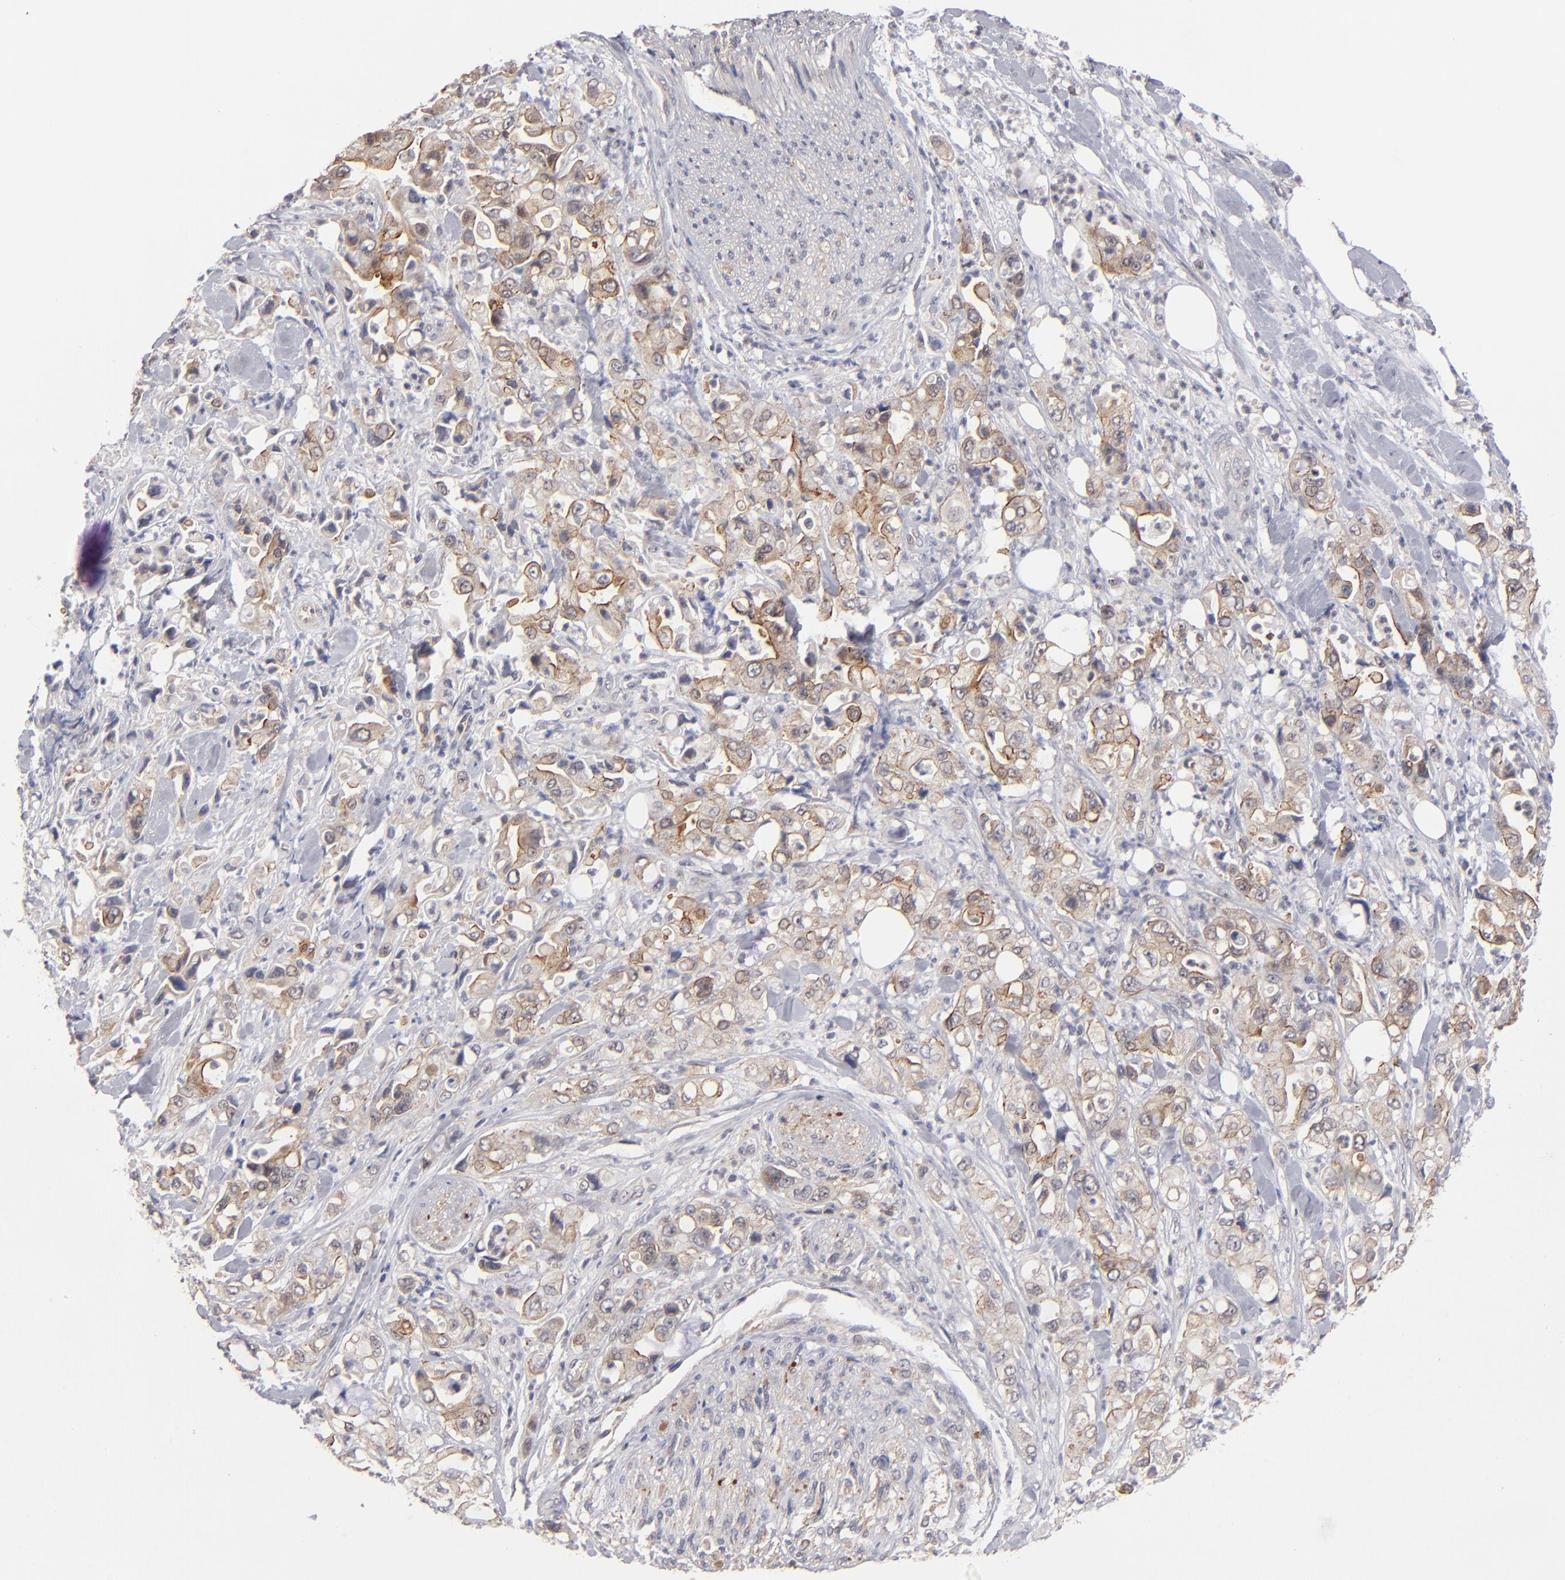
{"staining": {"intensity": "weak", "quantity": ">75%", "location": "cytoplasmic/membranous"}, "tissue": "pancreatic cancer", "cell_type": "Tumor cells", "image_type": "cancer", "snomed": [{"axis": "morphology", "description": "Adenocarcinoma, NOS"}, {"axis": "topography", "description": "Pancreas"}], "caption": "A high-resolution photomicrograph shows IHC staining of pancreatic cancer (adenocarcinoma), which exhibits weak cytoplasmic/membranous positivity in about >75% of tumor cells.", "gene": "GLCCI1", "patient": {"sex": "male", "age": 70}}